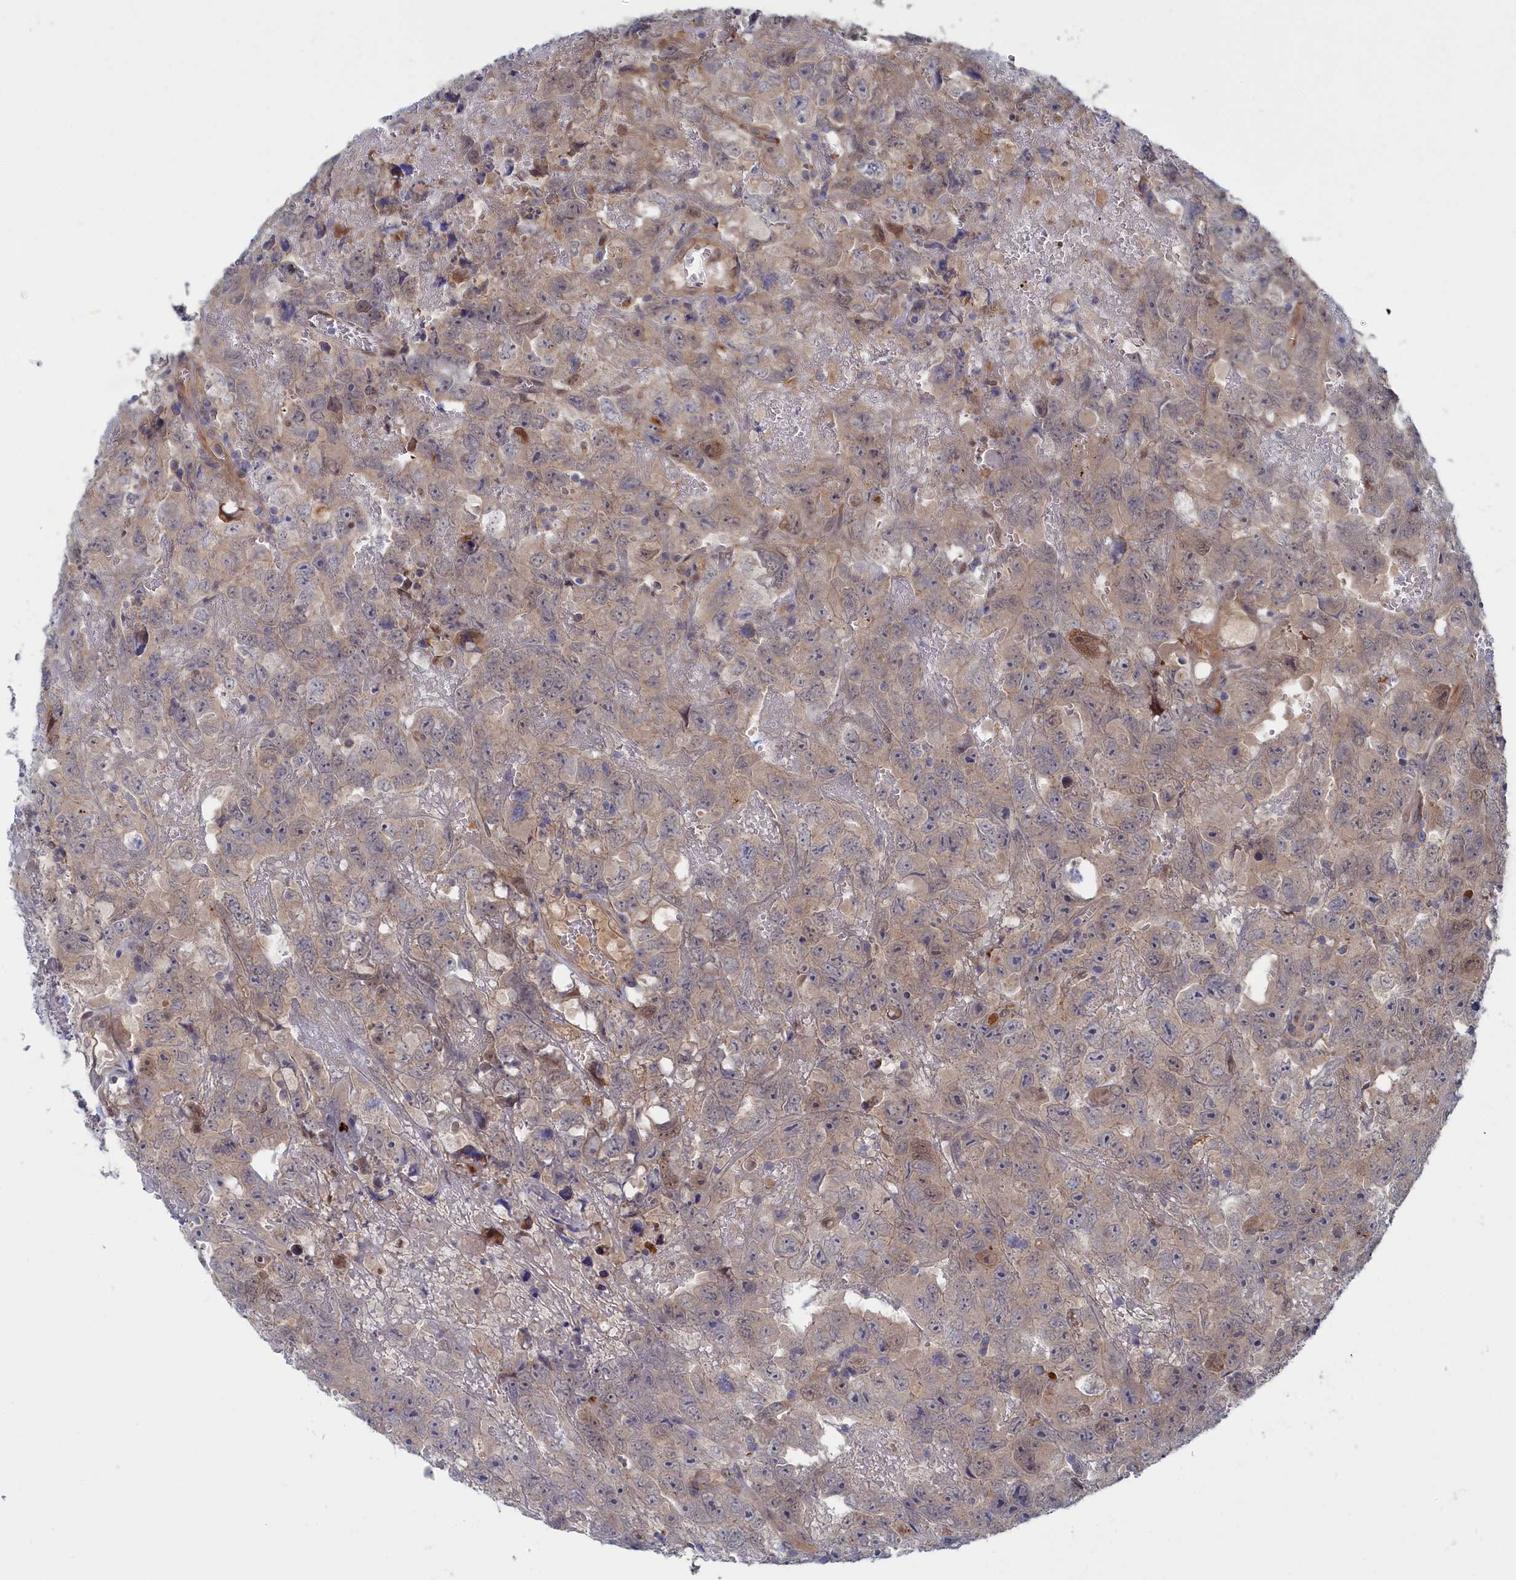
{"staining": {"intensity": "weak", "quantity": "<25%", "location": "cytoplasmic/membranous"}, "tissue": "testis cancer", "cell_type": "Tumor cells", "image_type": "cancer", "snomed": [{"axis": "morphology", "description": "Carcinoma, Embryonal, NOS"}, {"axis": "topography", "description": "Testis"}], "caption": "IHC photomicrograph of neoplastic tissue: human testis cancer stained with DAB (3,3'-diaminobenzidine) exhibits no significant protein positivity in tumor cells.", "gene": "IRGQ", "patient": {"sex": "male", "age": 45}}